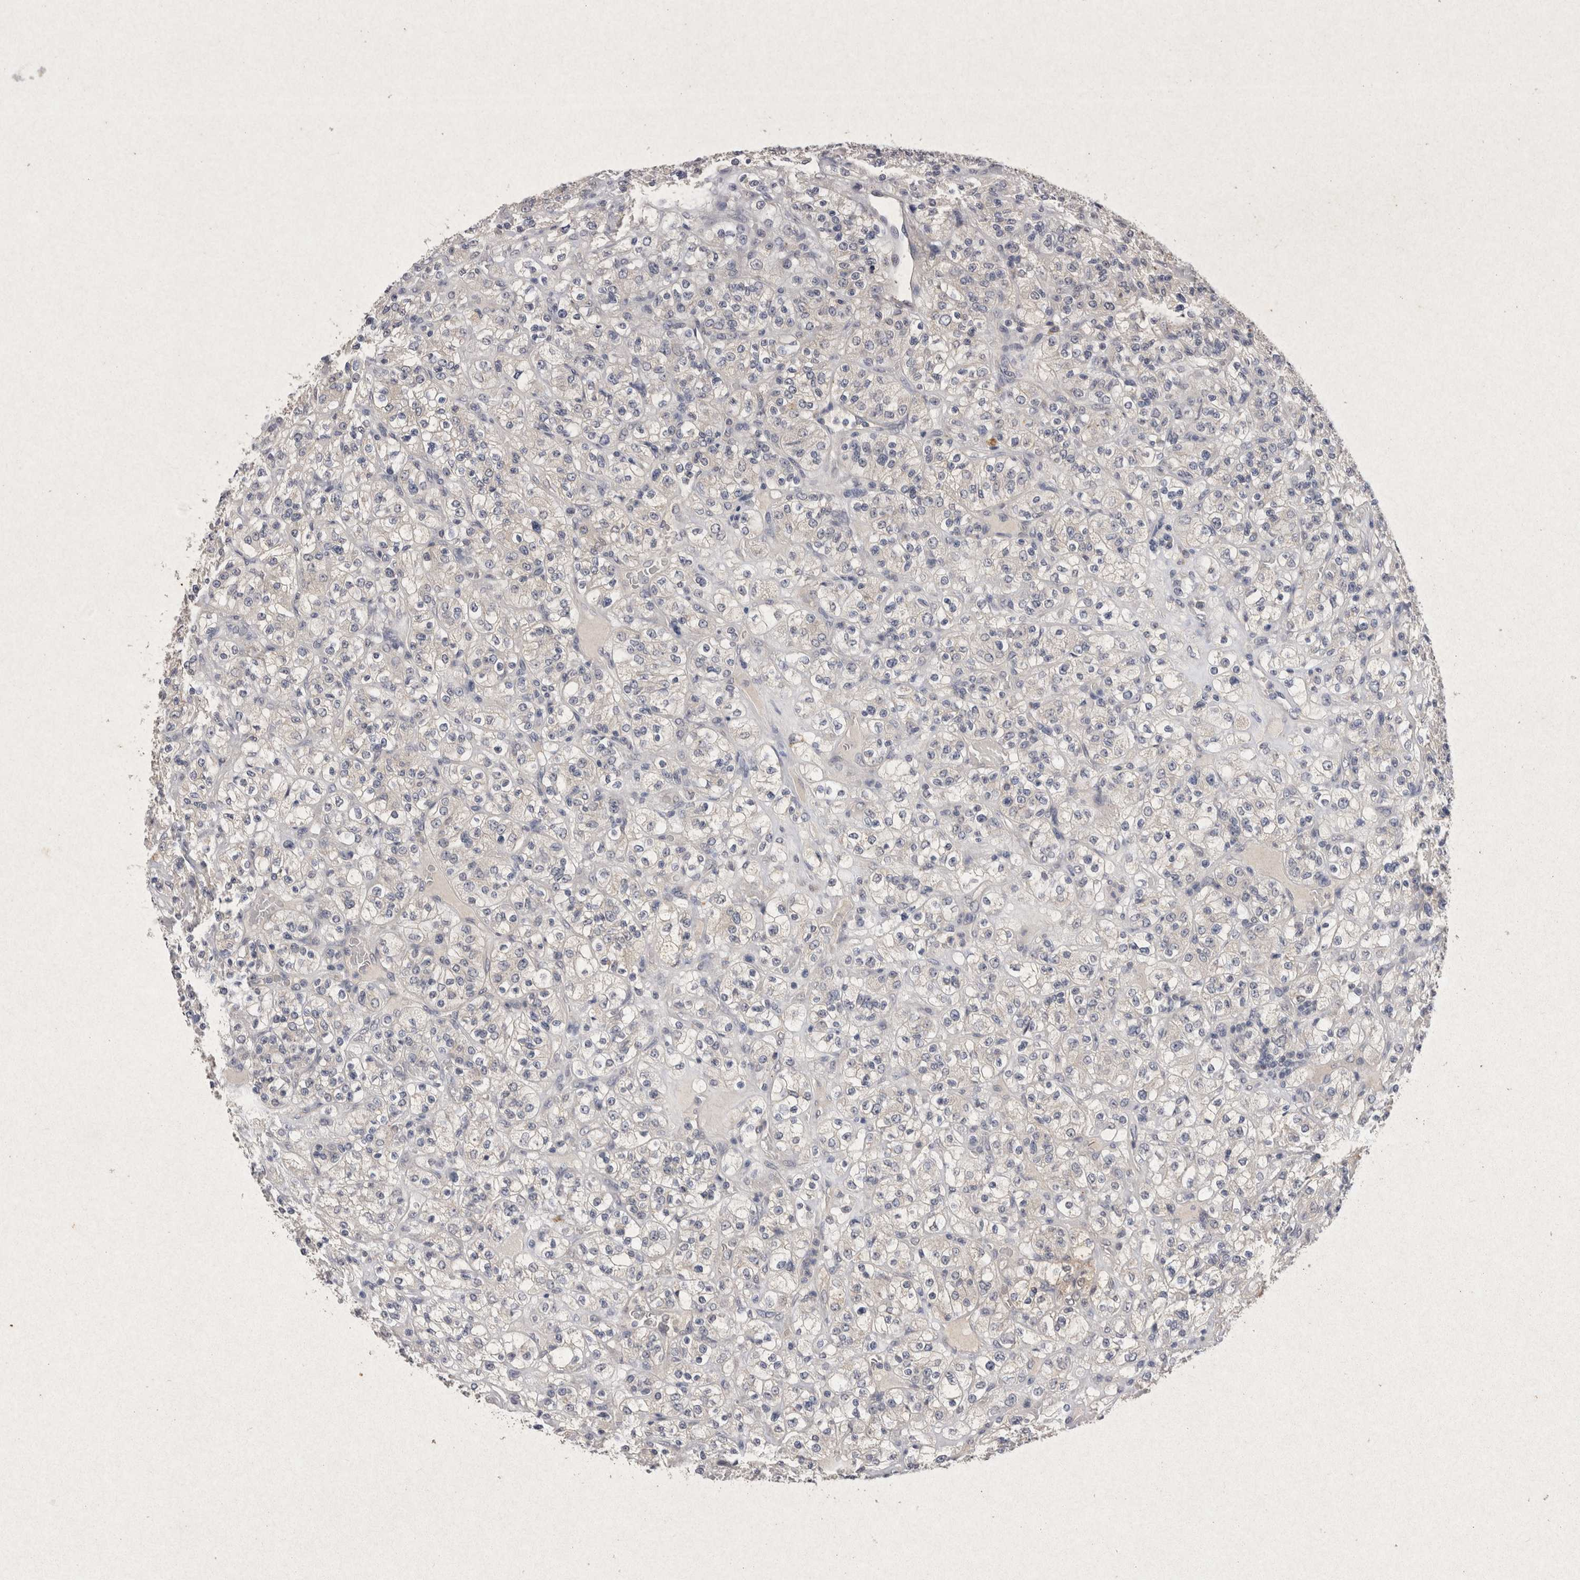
{"staining": {"intensity": "negative", "quantity": "none", "location": "none"}, "tissue": "renal cancer", "cell_type": "Tumor cells", "image_type": "cancer", "snomed": [{"axis": "morphology", "description": "Normal tissue, NOS"}, {"axis": "morphology", "description": "Adenocarcinoma, NOS"}, {"axis": "topography", "description": "Kidney"}], "caption": "High power microscopy micrograph of an immunohistochemistry histopathology image of renal cancer (adenocarcinoma), revealing no significant staining in tumor cells. The staining was performed using DAB to visualize the protein expression in brown, while the nuclei were stained in blue with hematoxylin (Magnification: 20x).", "gene": "RASSF3", "patient": {"sex": "female", "age": 72}}